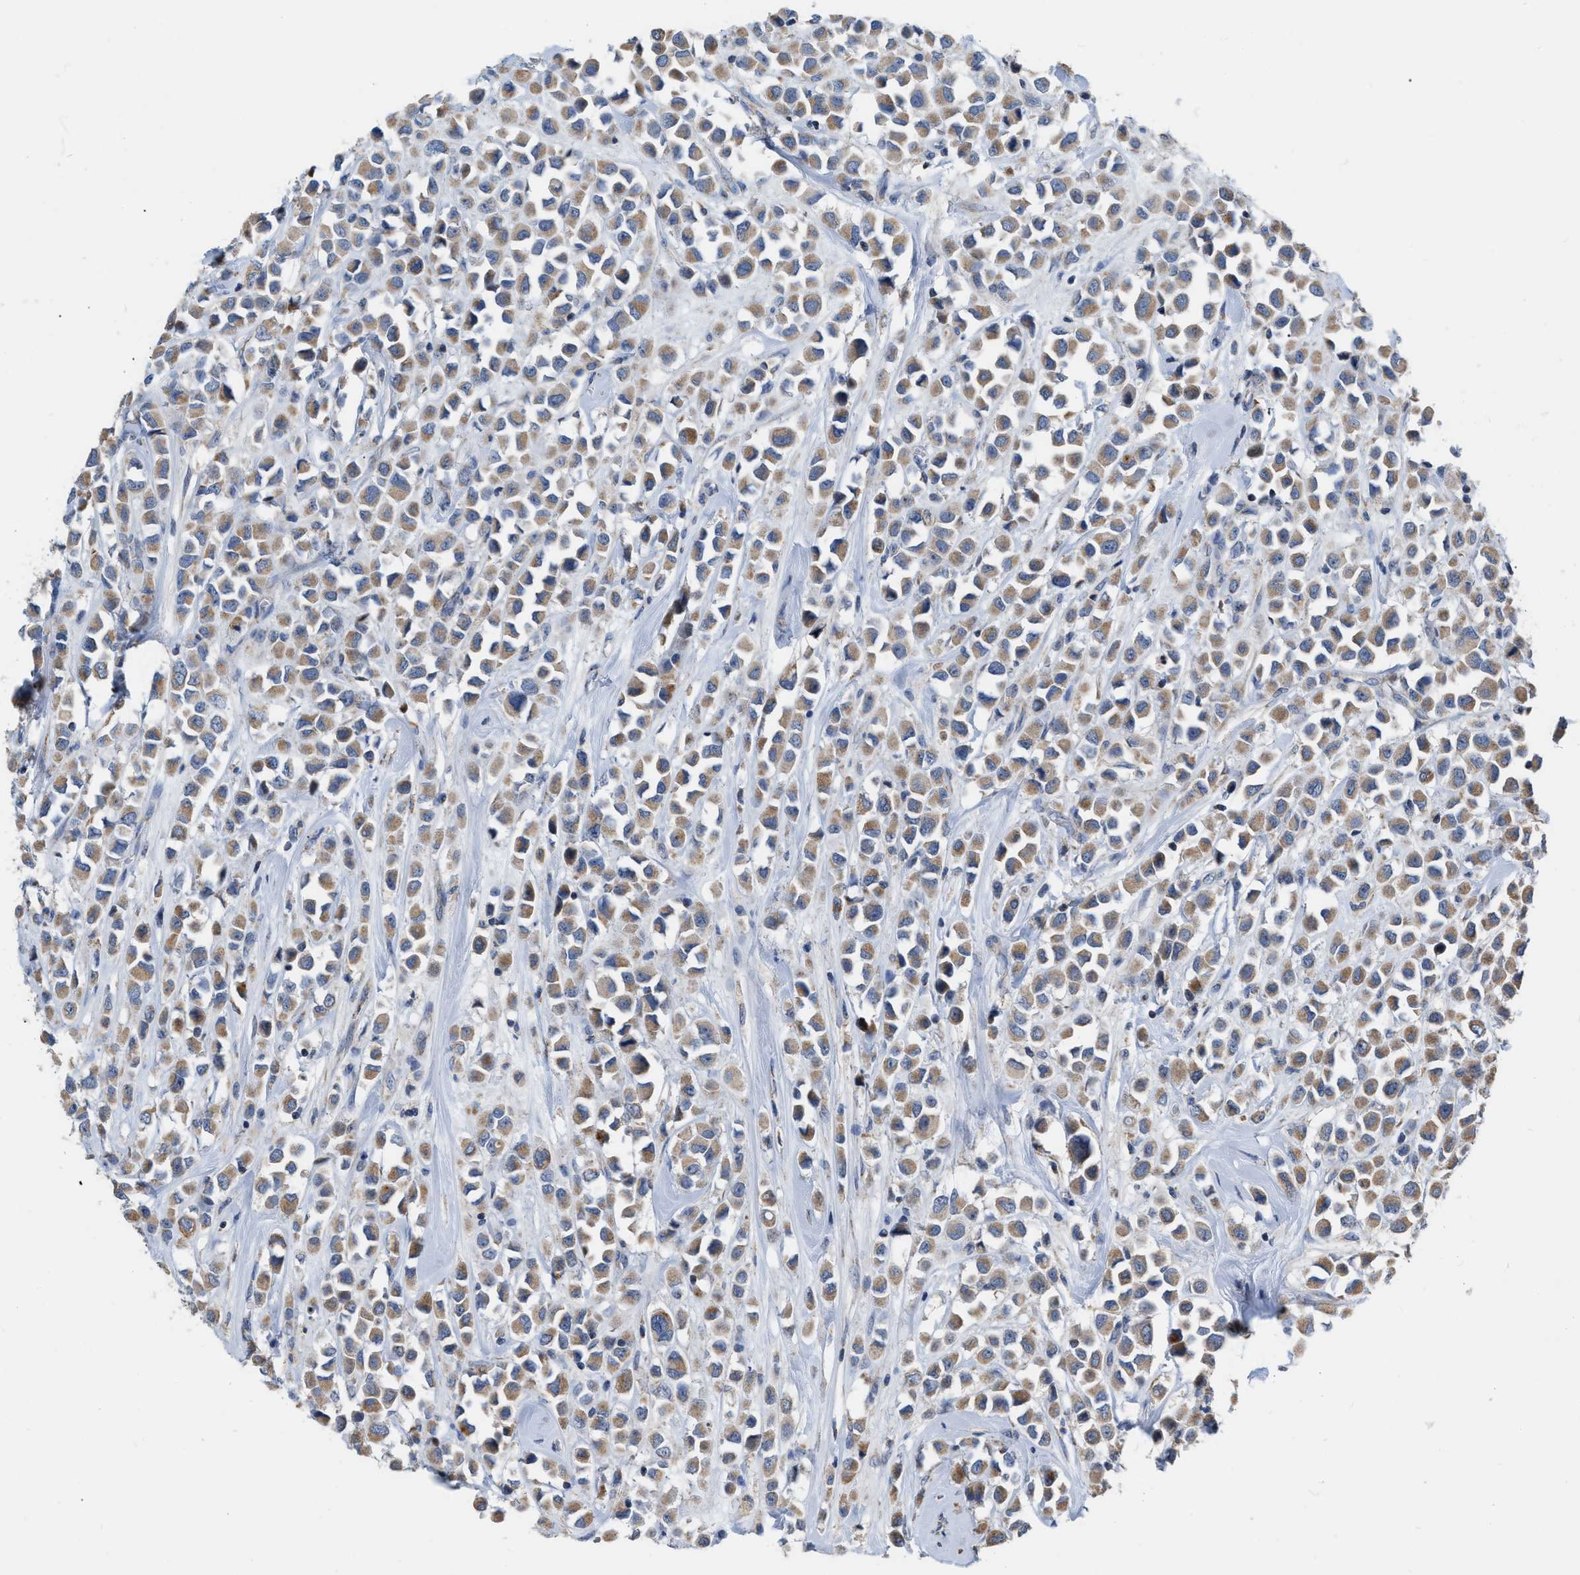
{"staining": {"intensity": "moderate", "quantity": ">75%", "location": "cytoplasmic/membranous"}, "tissue": "breast cancer", "cell_type": "Tumor cells", "image_type": "cancer", "snomed": [{"axis": "morphology", "description": "Duct carcinoma"}, {"axis": "topography", "description": "Breast"}], "caption": "A photomicrograph showing moderate cytoplasmic/membranous positivity in about >75% of tumor cells in breast cancer (infiltrating ductal carcinoma), as visualized by brown immunohistochemical staining.", "gene": "DDX56", "patient": {"sex": "female", "age": 61}}